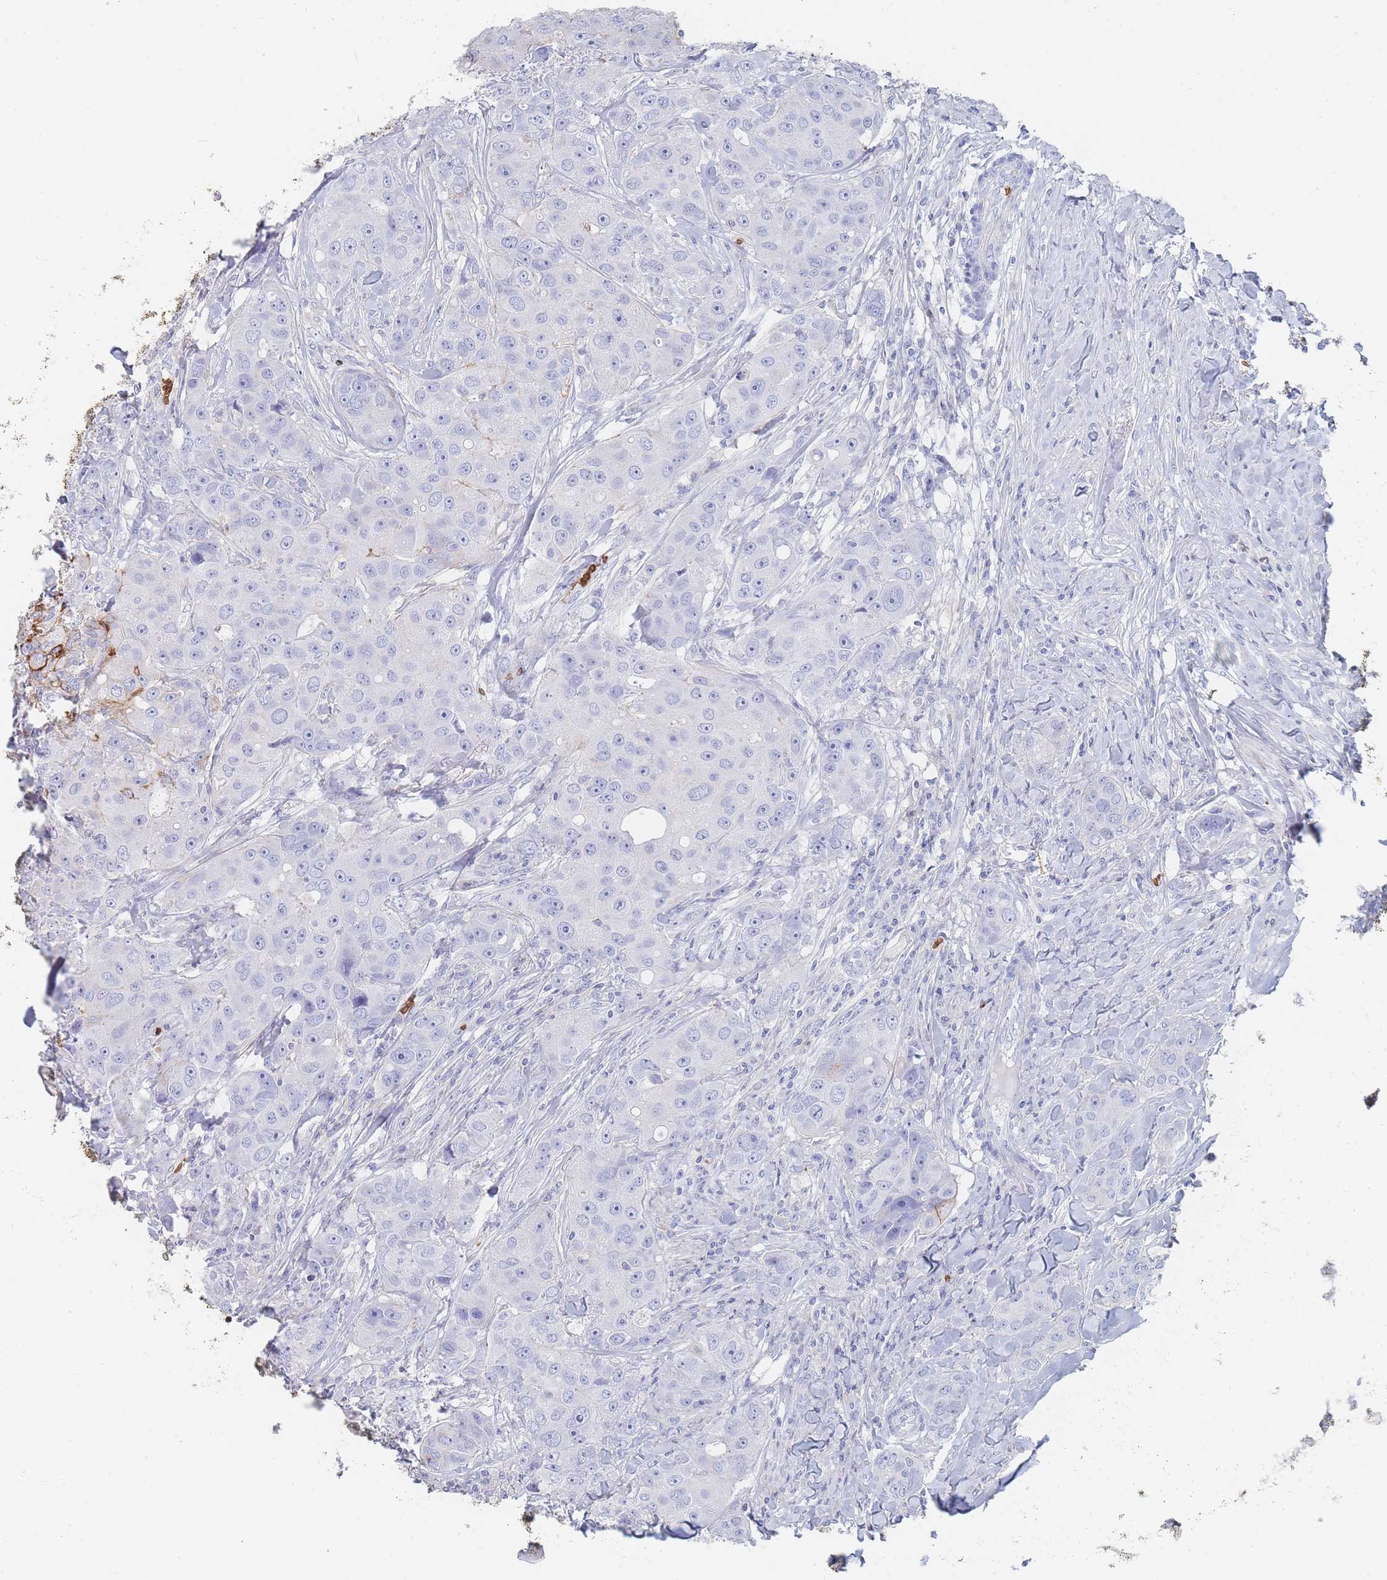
{"staining": {"intensity": "strong", "quantity": "<25%", "location": "cytoplasmic/membranous"}, "tissue": "breast cancer", "cell_type": "Tumor cells", "image_type": "cancer", "snomed": [{"axis": "morphology", "description": "Duct carcinoma"}, {"axis": "topography", "description": "Breast"}], "caption": "Immunohistochemical staining of human breast cancer displays strong cytoplasmic/membranous protein positivity in approximately <25% of tumor cells. (DAB (3,3'-diaminobenzidine) = brown stain, brightfield microscopy at high magnification).", "gene": "SLC2A1", "patient": {"sex": "female", "age": 43}}